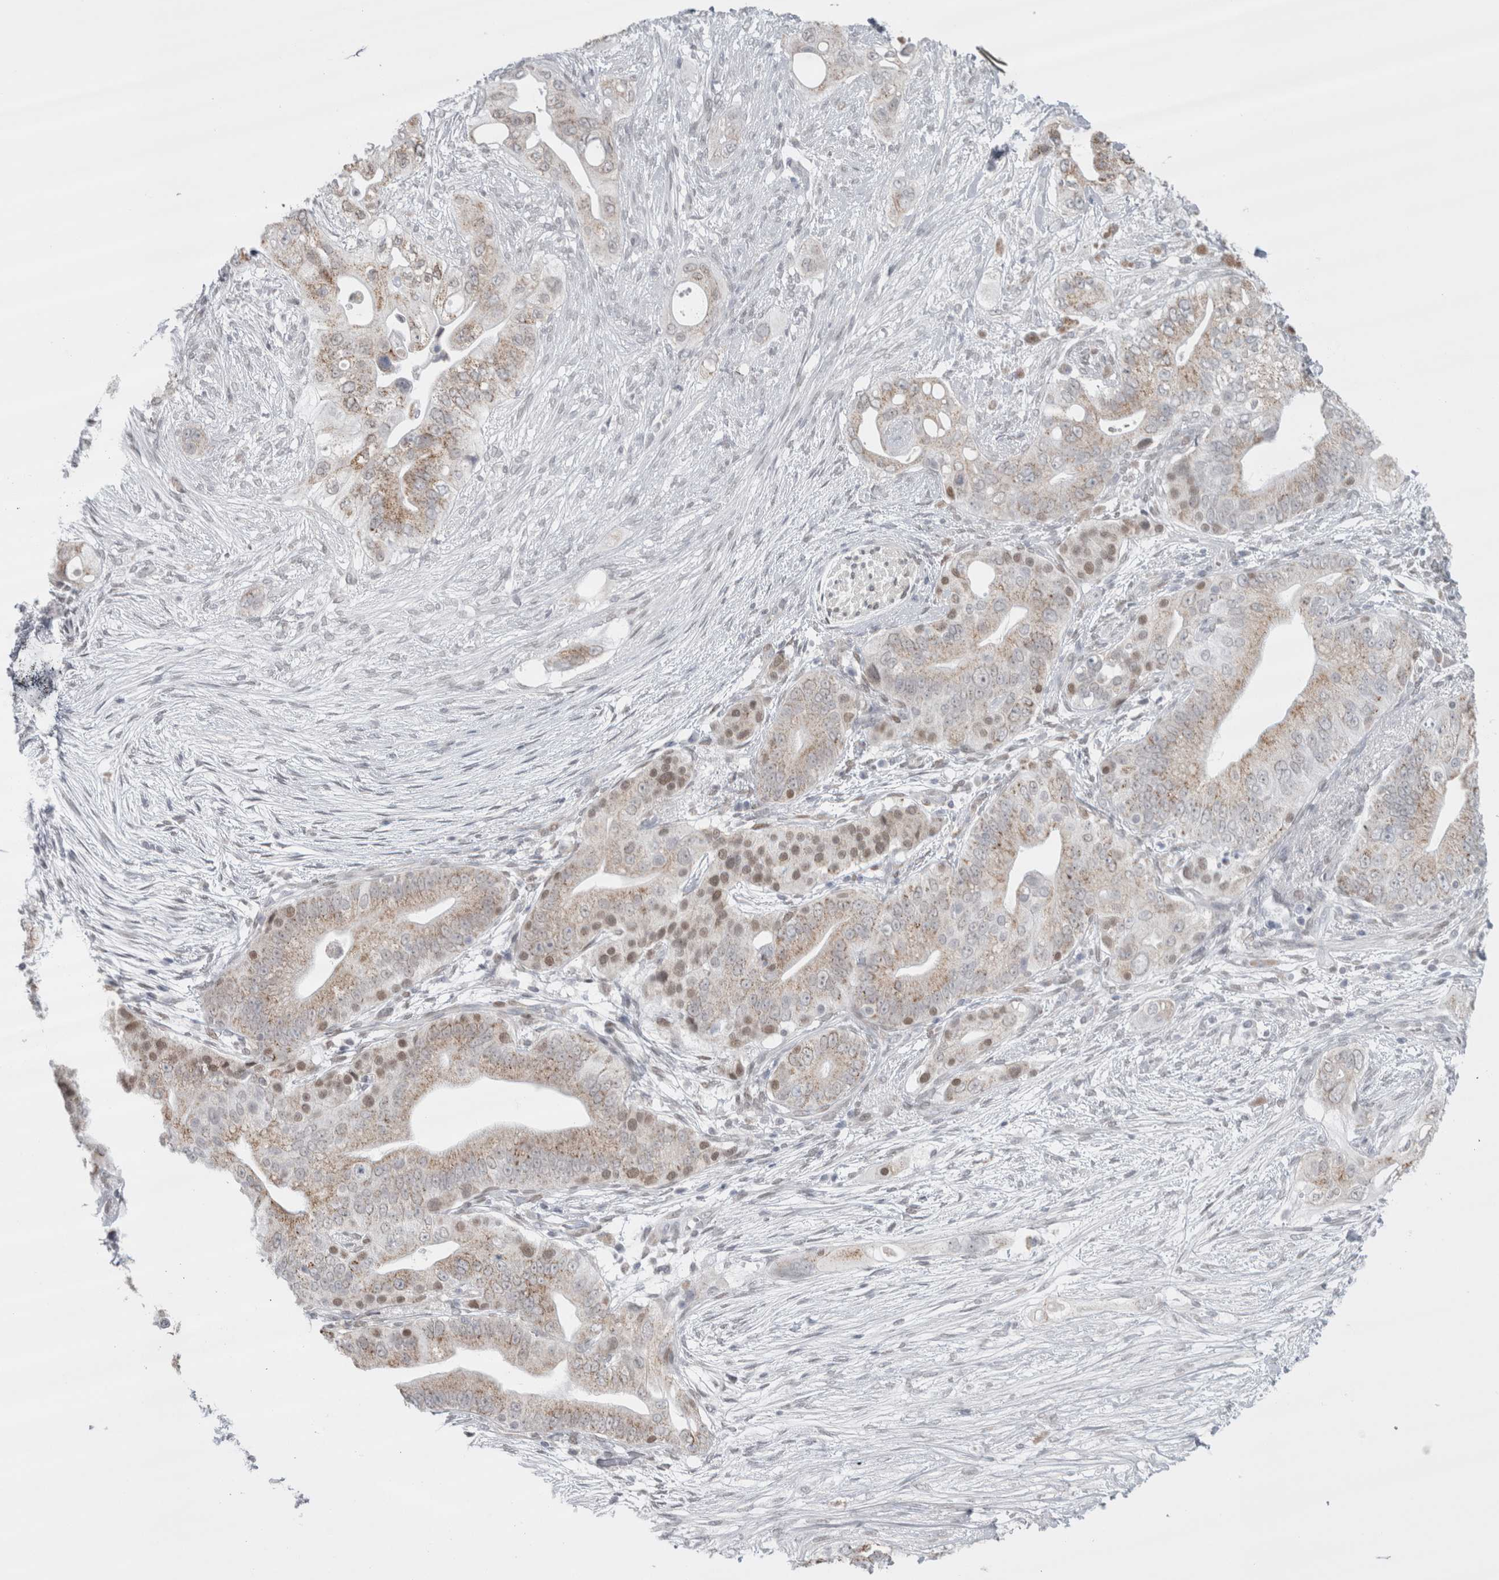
{"staining": {"intensity": "weak", "quantity": ">75%", "location": "cytoplasmic/membranous,nuclear"}, "tissue": "pancreatic cancer", "cell_type": "Tumor cells", "image_type": "cancer", "snomed": [{"axis": "morphology", "description": "Adenocarcinoma, NOS"}, {"axis": "topography", "description": "Pancreas"}], "caption": "IHC of human pancreatic cancer exhibits low levels of weak cytoplasmic/membranous and nuclear expression in about >75% of tumor cells.", "gene": "PLIN1", "patient": {"sex": "male", "age": 53}}